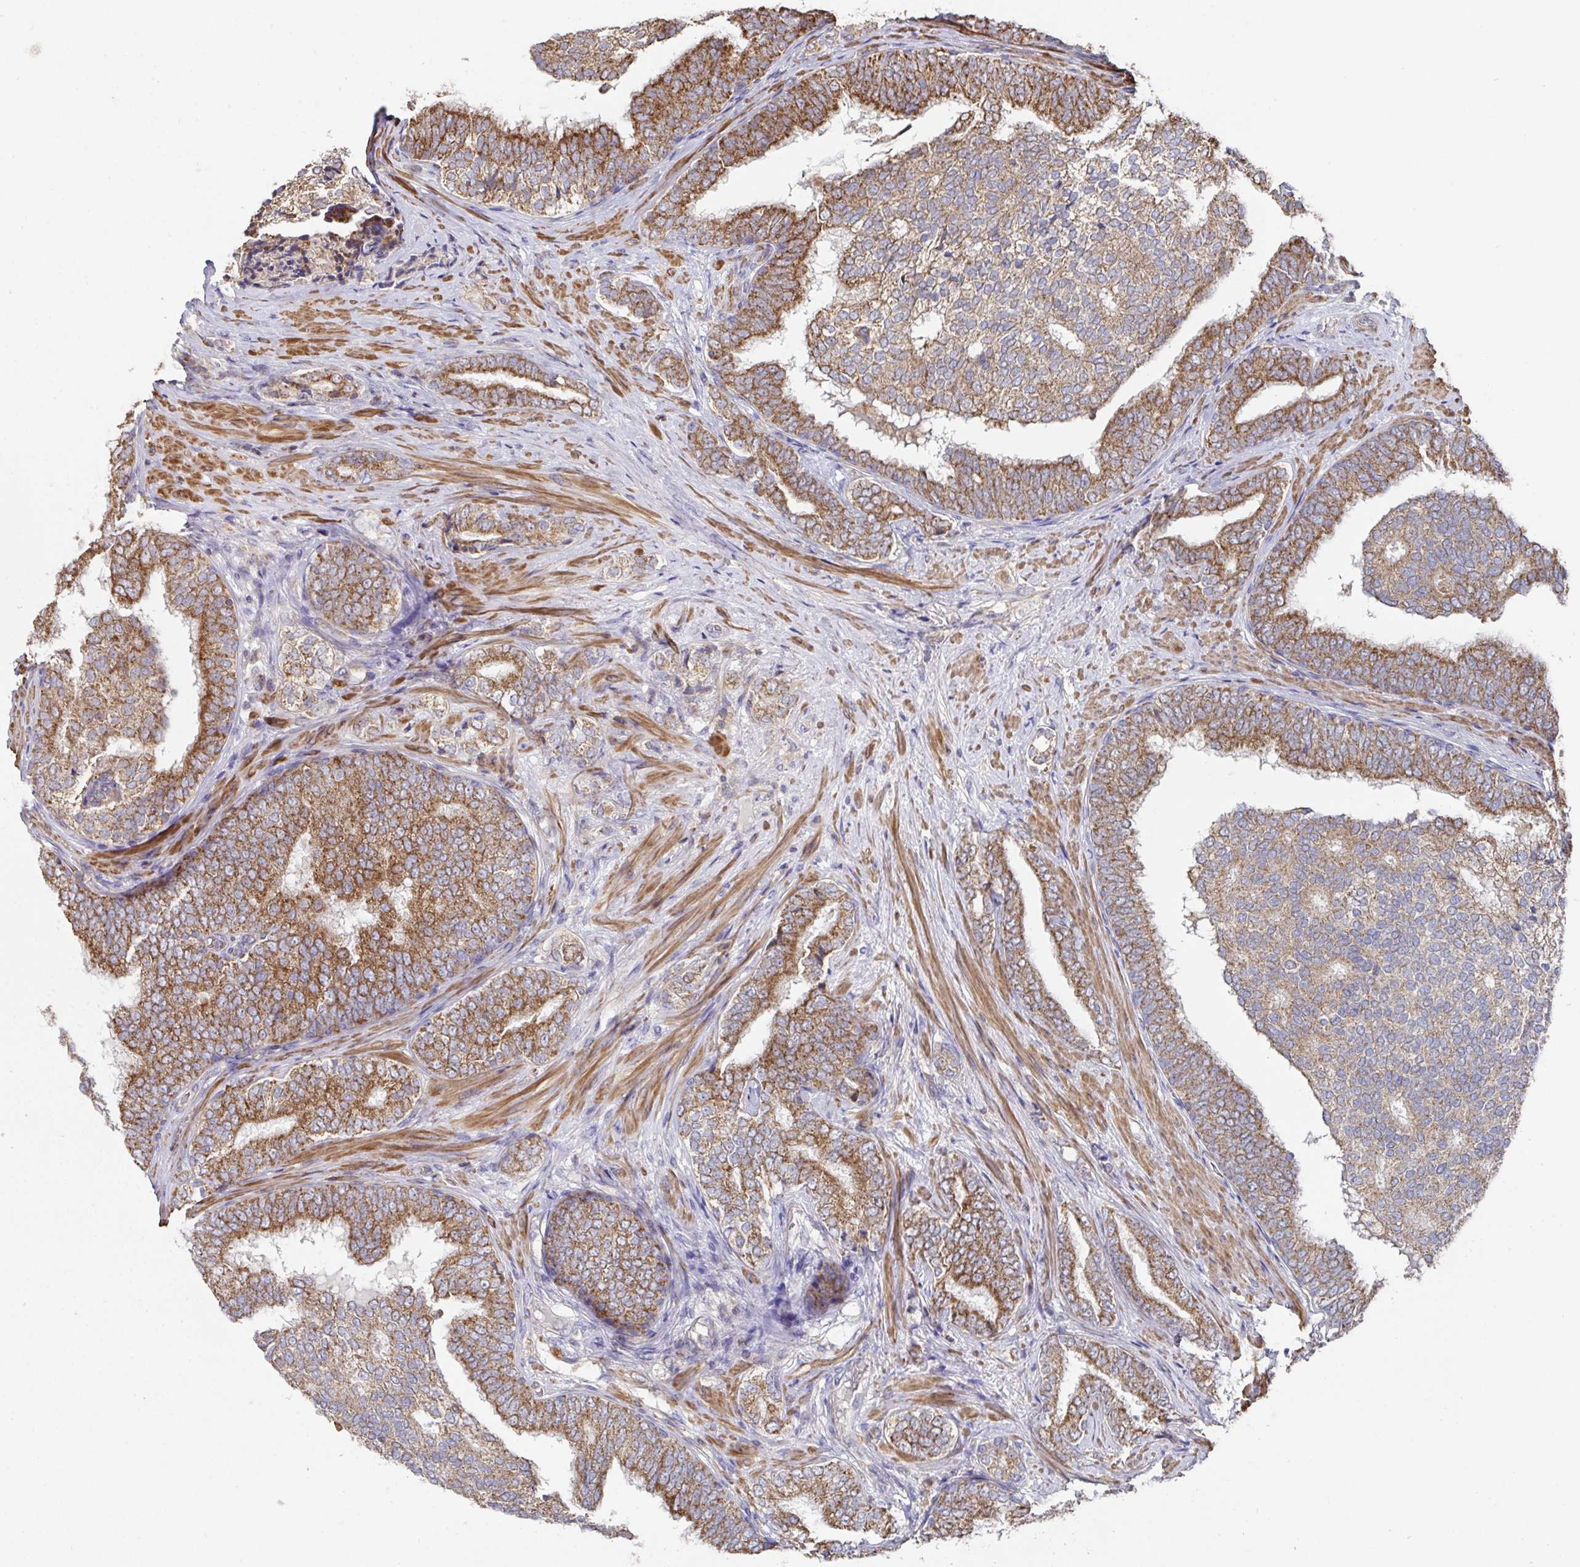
{"staining": {"intensity": "moderate", "quantity": ">75%", "location": "cytoplasmic/membranous"}, "tissue": "prostate cancer", "cell_type": "Tumor cells", "image_type": "cancer", "snomed": [{"axis": "morphology", "description": "Adenocarcinoma, High grade"}, {"axis": "topography", "description": "Prostate"}], "caption": "Moderate cytoplasmic/membranous protein positivity is present in about >75% of tumor cells in prostate cancer. (DAB = brown stain, brightfield microscopy at high magnification).", "gene": "DZANK1", "patient": {"sex": "male", "age": 72}}